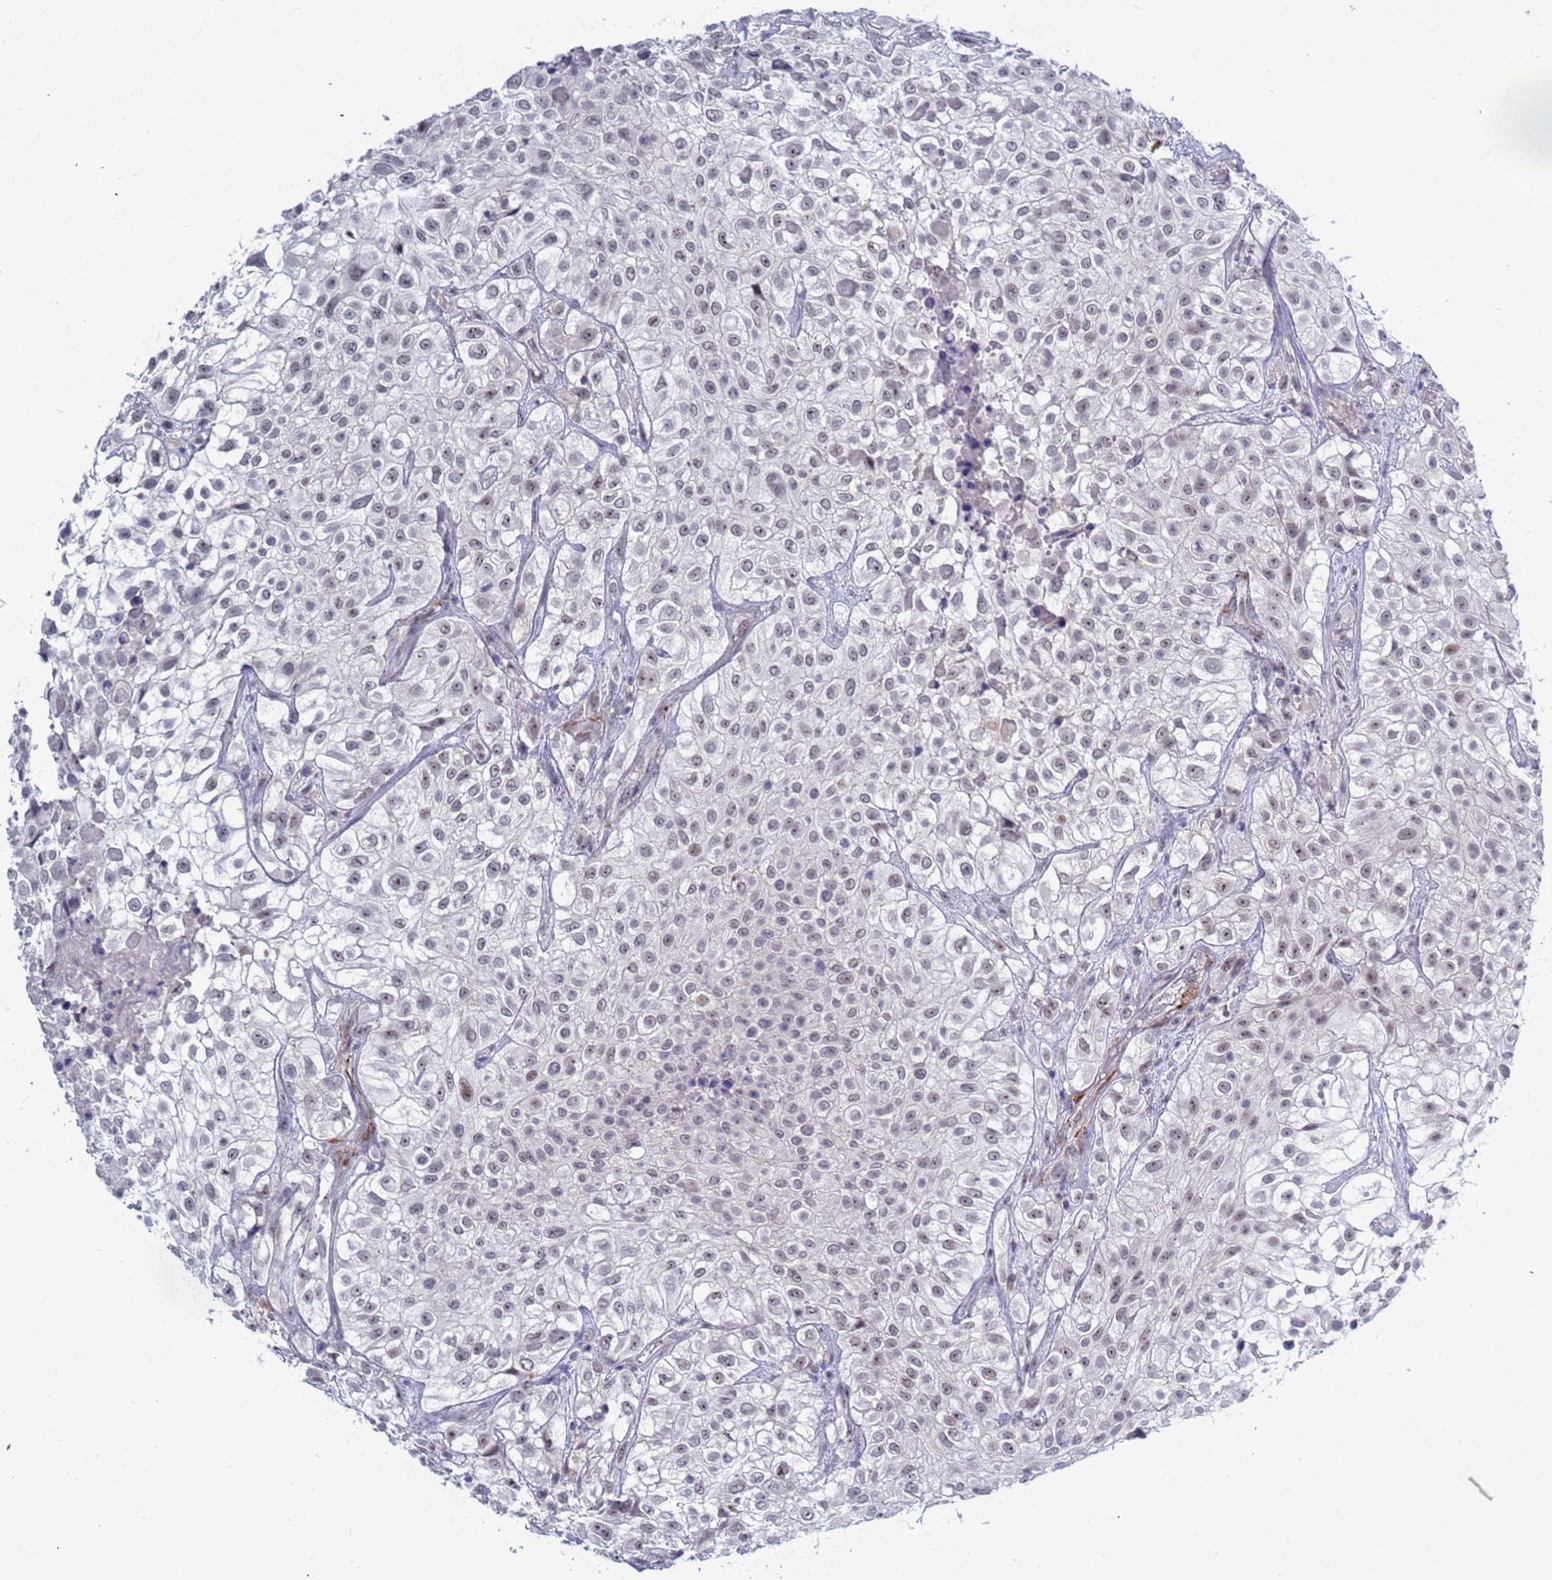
{"staining": {"intensity": "weak", "quantity": ">75%", "location": "nuclear"}, "tissue": "urothelial cancer", "cell_type": "Tumor cells", "image_type": "cancer", "snomed": [{"axis": "morphology", "description": "Urothelial carcinoma, High grade"}, {"axis": "topography", "description": "Urinary bladder"}], "caption": "Urothelial cancer stained for a protein (brown) shows weak nuclear positive staining in about >75% of tumor cells.", "gene": "CXorf65", "patient": {"sex": "male", "age": 56}}